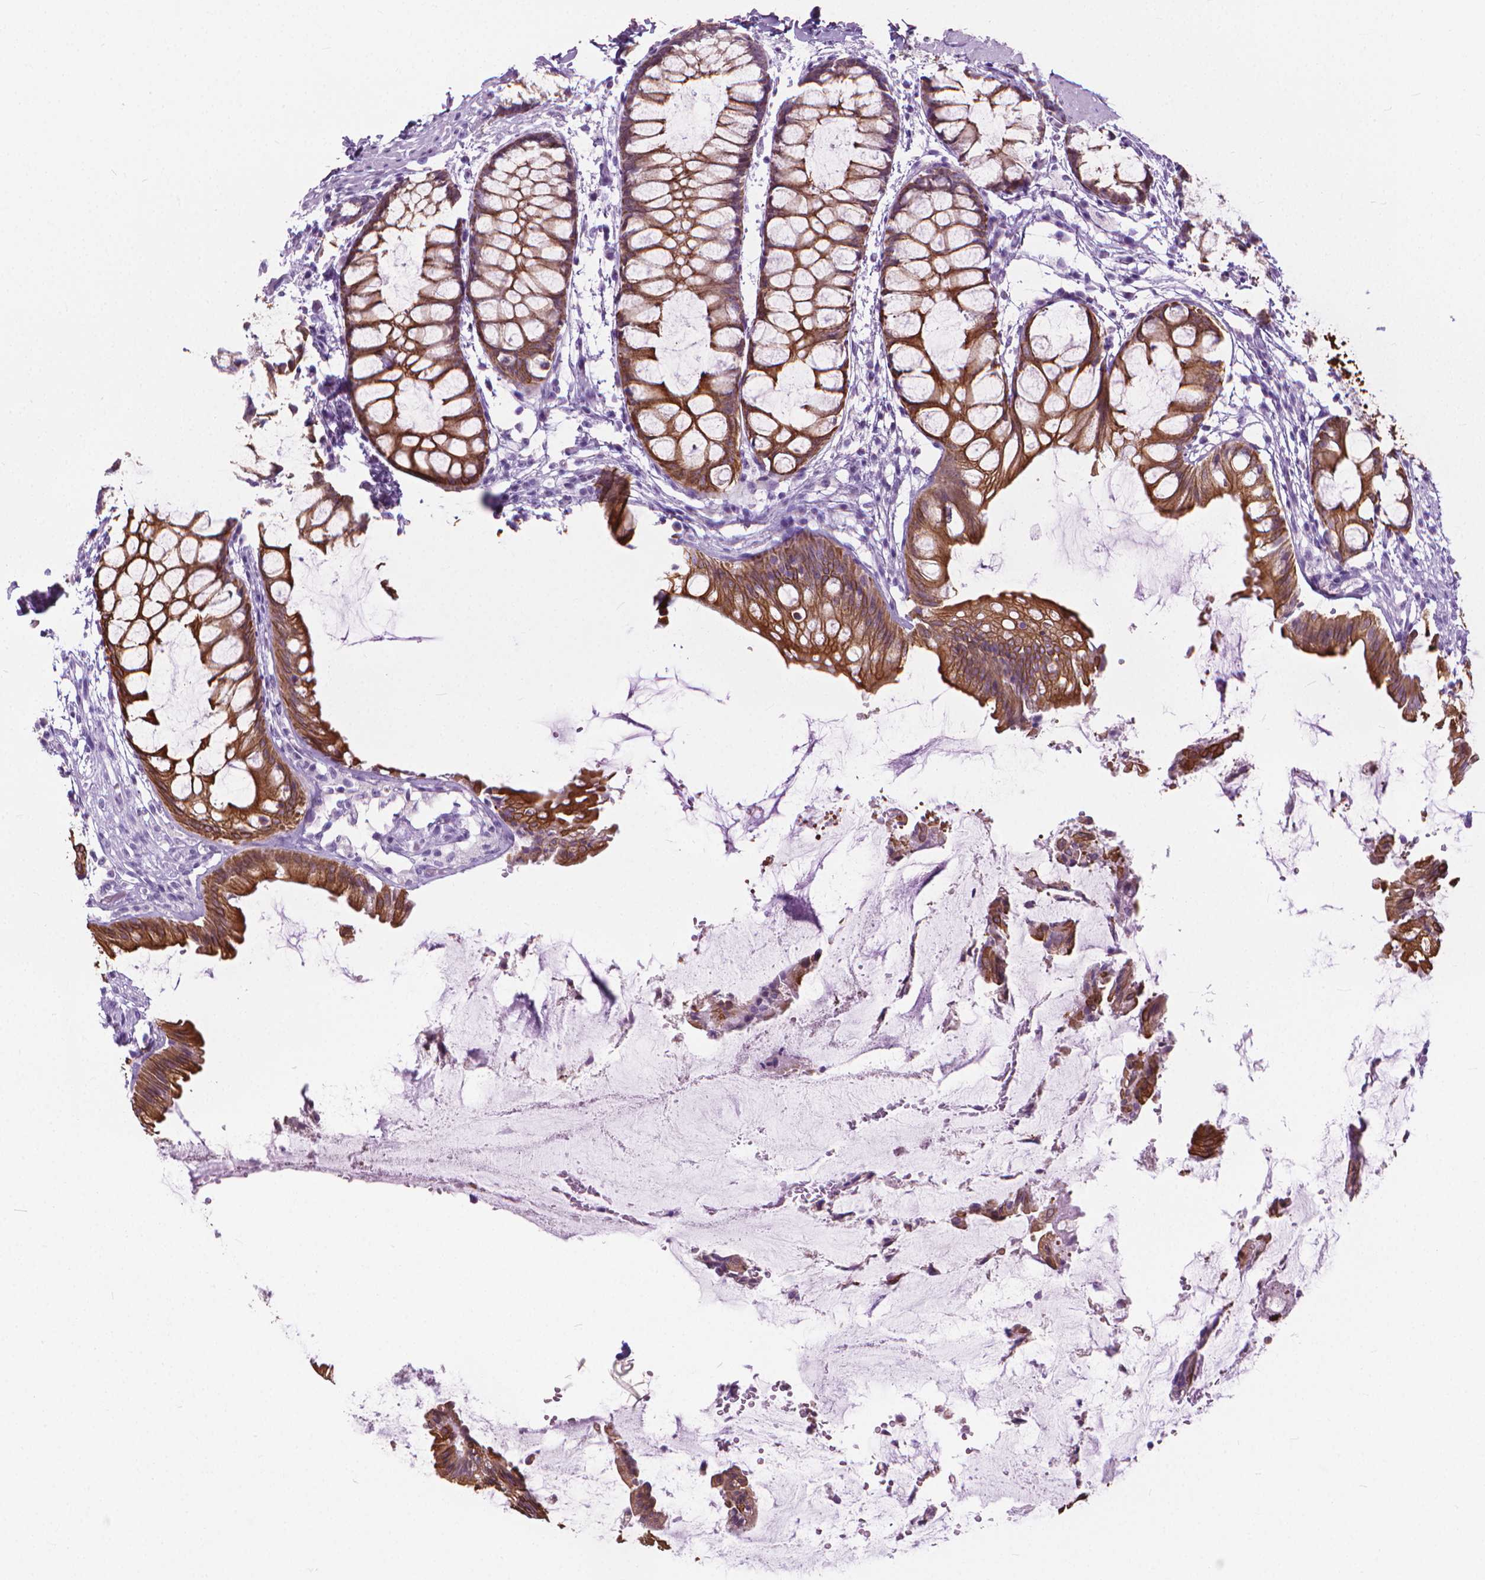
{"staining": {"intensity": "strong", "quantity": ">75%", "location": "cytoplasmic/membranous"}, "tissue": "rectum", "cell_type": "Glandular cells", "image_type": "normal", "snomed": [{"axis": "morphology", "description": "Normal tissue, NOS"}, {"axis": "topography", "description": "Rectum"}], "caption": "An immunohistochemistry (IHC) image of normal tissue is shown. Protein staining in brown shows strong cytoplasmic/membranous positivity in rectum within glandular cells. The staining was performed using DAB, with brown indicating positive protein expression. Nuclei are stained blue with hematoxylin.", "gene": "HTR2B", "patient": {"sex": "female", "age": 62}}